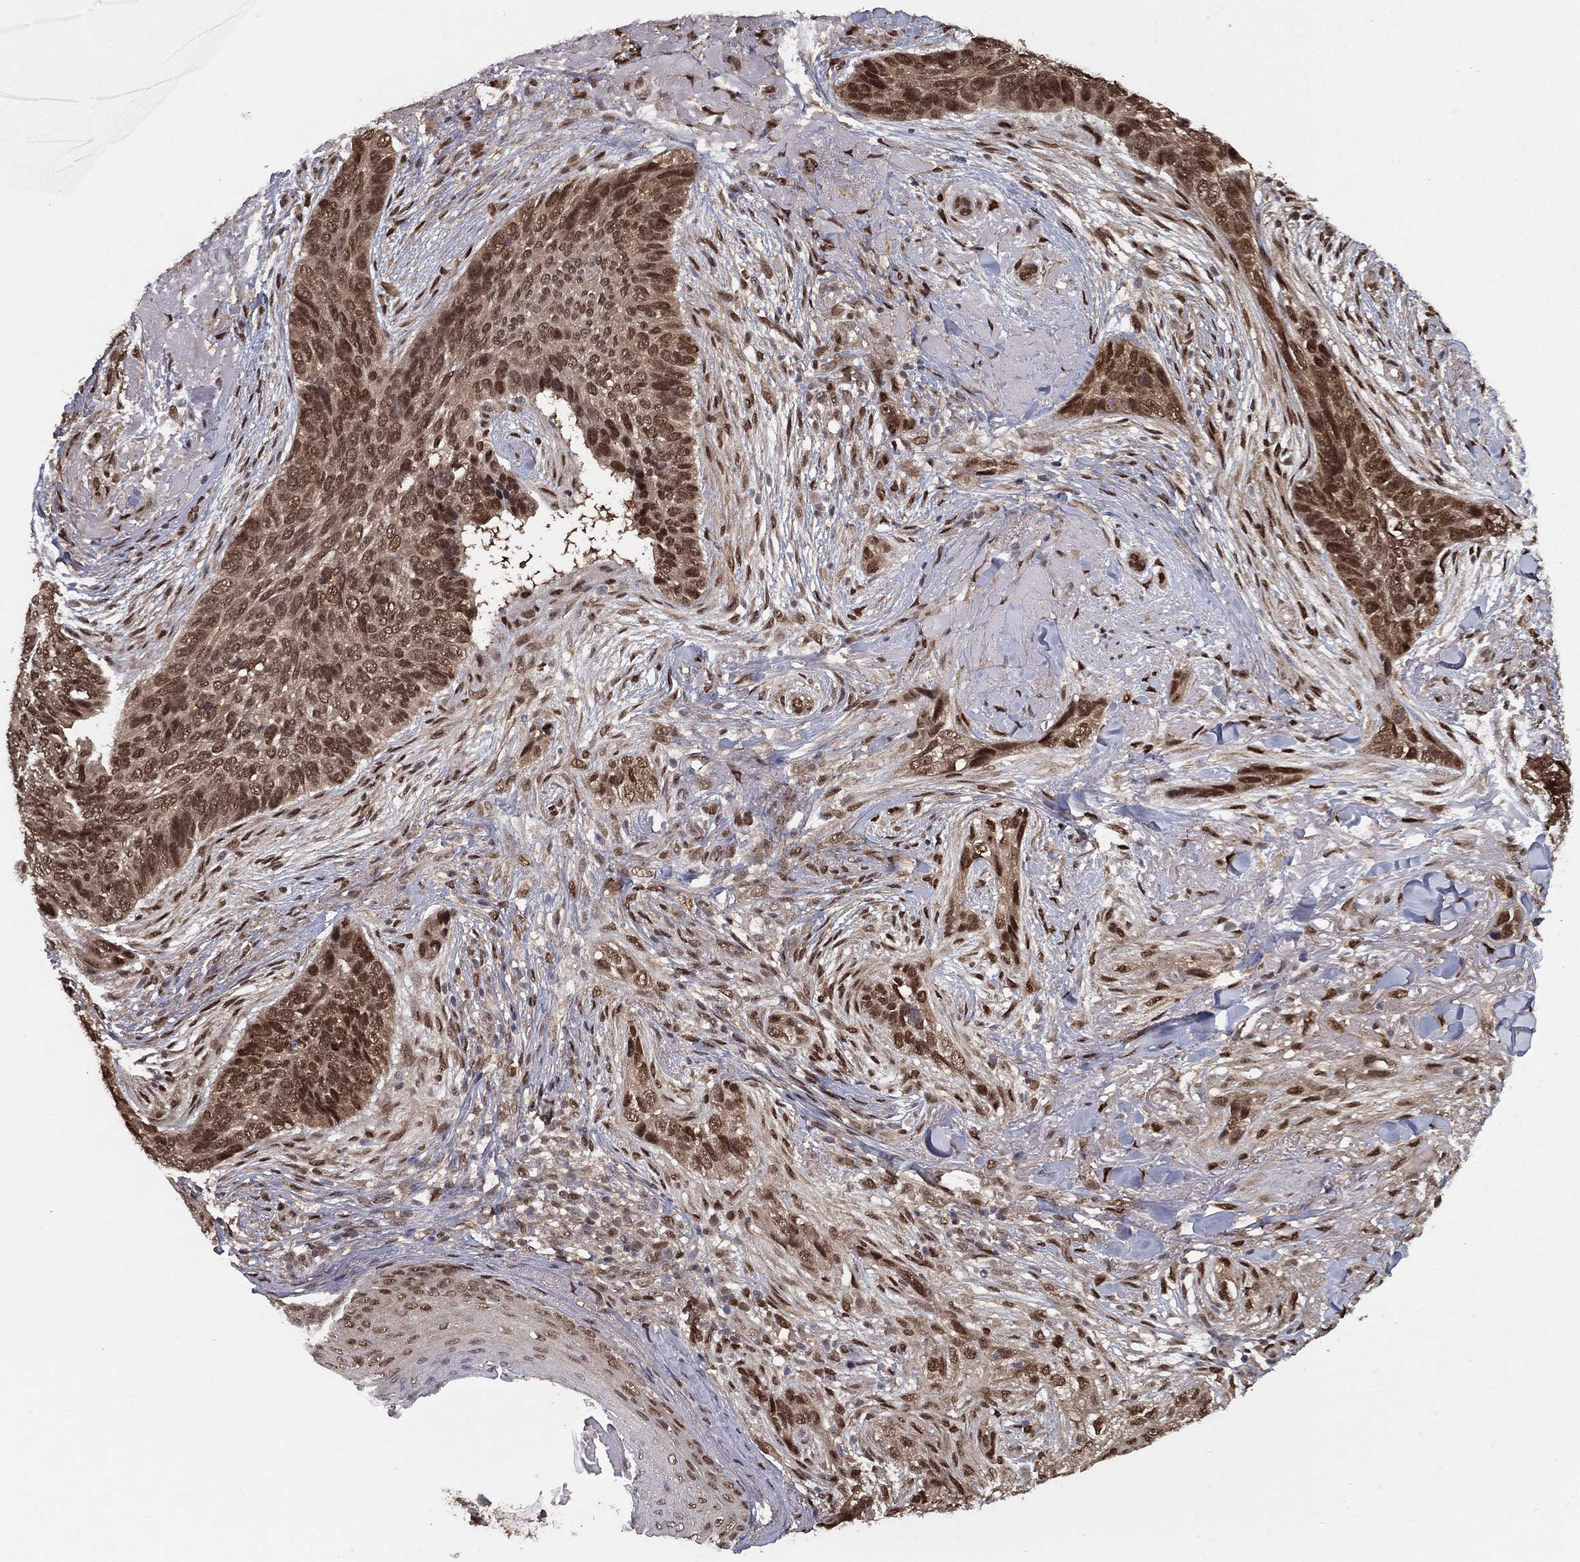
{"staining": {"intensity": "moderate", "quantity": ">75%", "location": "cytoplasmic/membranous,nuclear"}, "tissue": "skin cancer", "cell_type": "Tumor cells", "image_type": "cancer", "snomed": [{"axis": "morphology", "description": "Basal cell carcinoma"}, {"axis": "topography", "description": "Skin"}], "caption": "There is medium levels of moderate cytoplasmic/membranous and nuclear staining in tumor cells of skin cancer (basal cell carcinoma), as demonstrated by immunohistochemical staining (brown color).", "gene": "CARM1", "patient": {"sex": "male", "age": 91}}